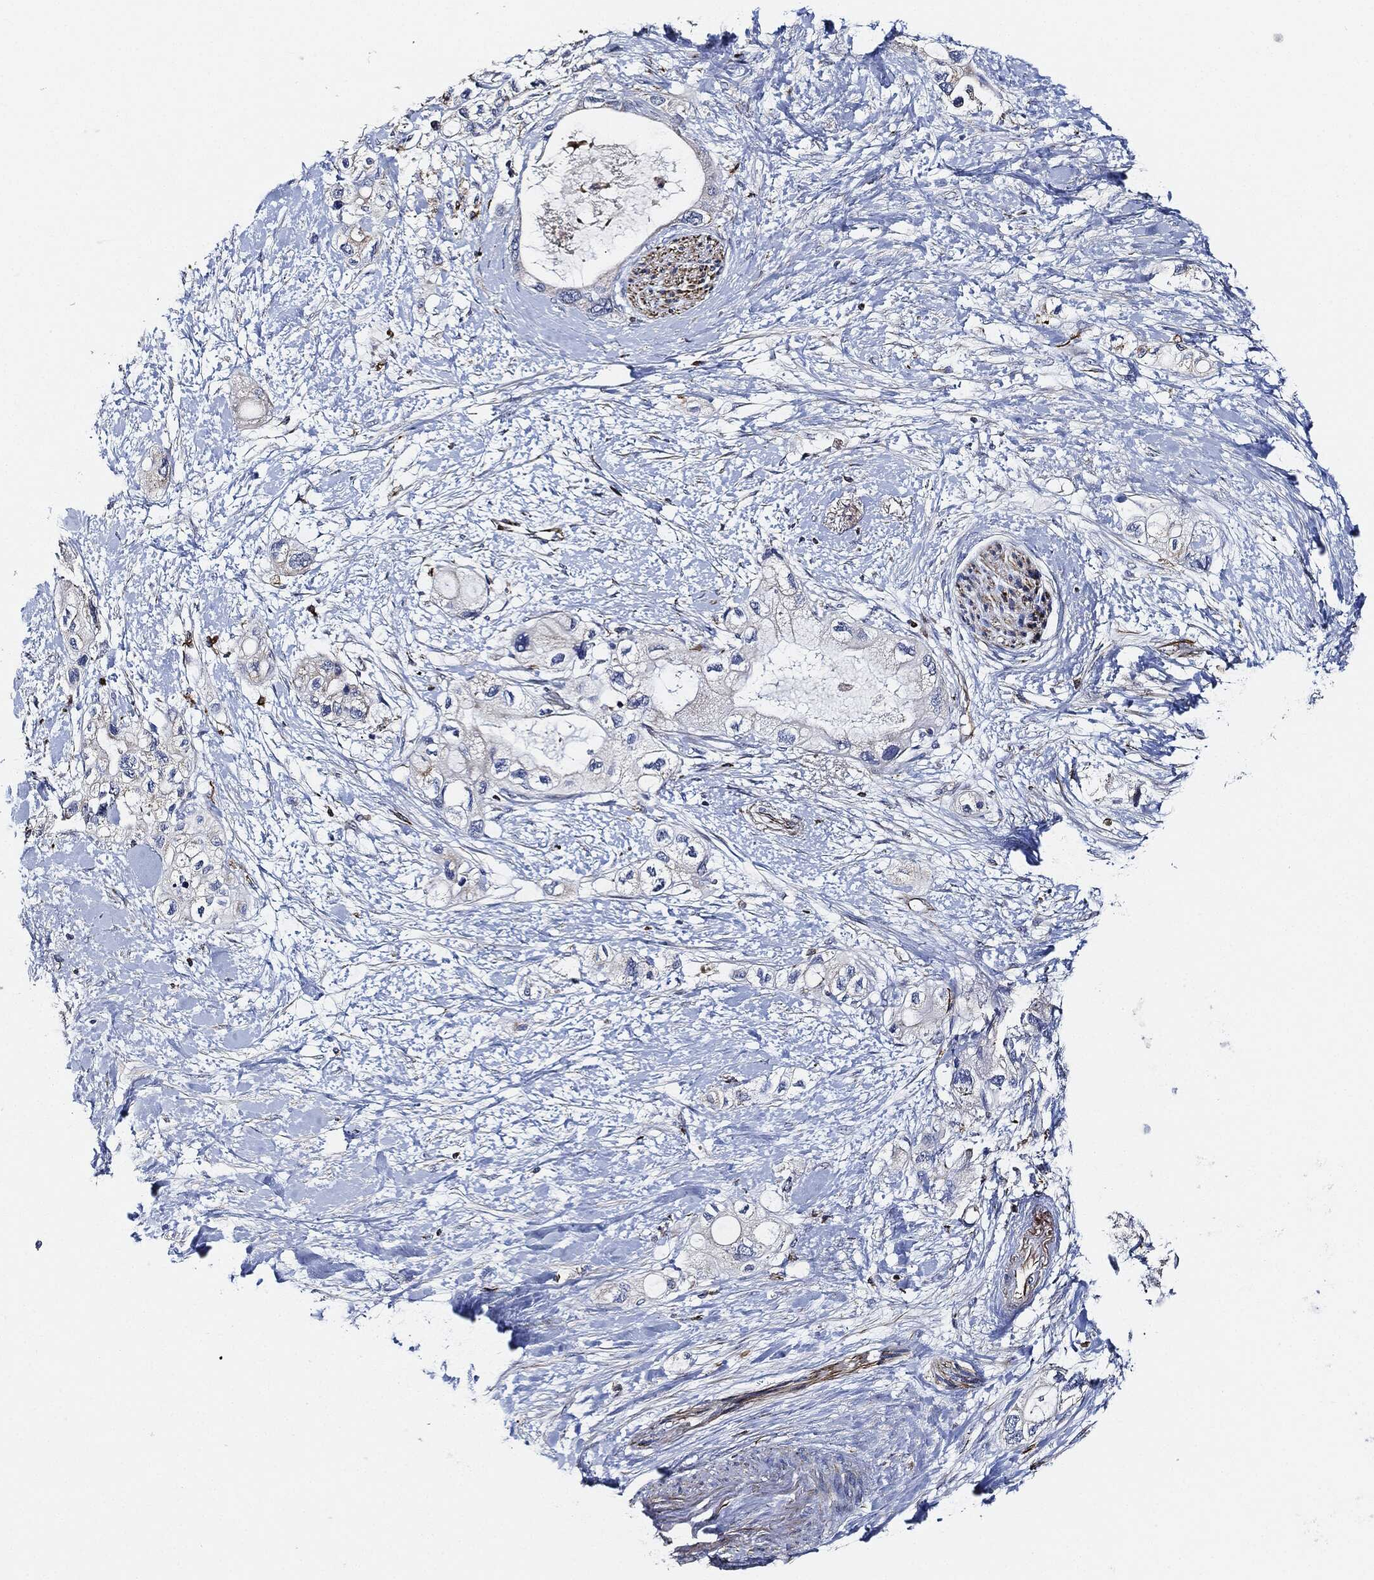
{"staining": {"intensity": "negative", "quantity": "none", "location": "none"}, "tissue": "pancreatic cancer", "cell_type": "Tumor cells", "image_type": "cancer", "snomed": [{"axis": "morphology", "description": "Adenocarcinoma, NOS"}, {"axis": "topography", "description": "Pancreas"}], "caption": "Immunohistochemistry of pancreatic adenocarcinoma shows no positivity in tumor cells.", "gene": "THSD1", "patient": {"sex": "female", "age": 56}}